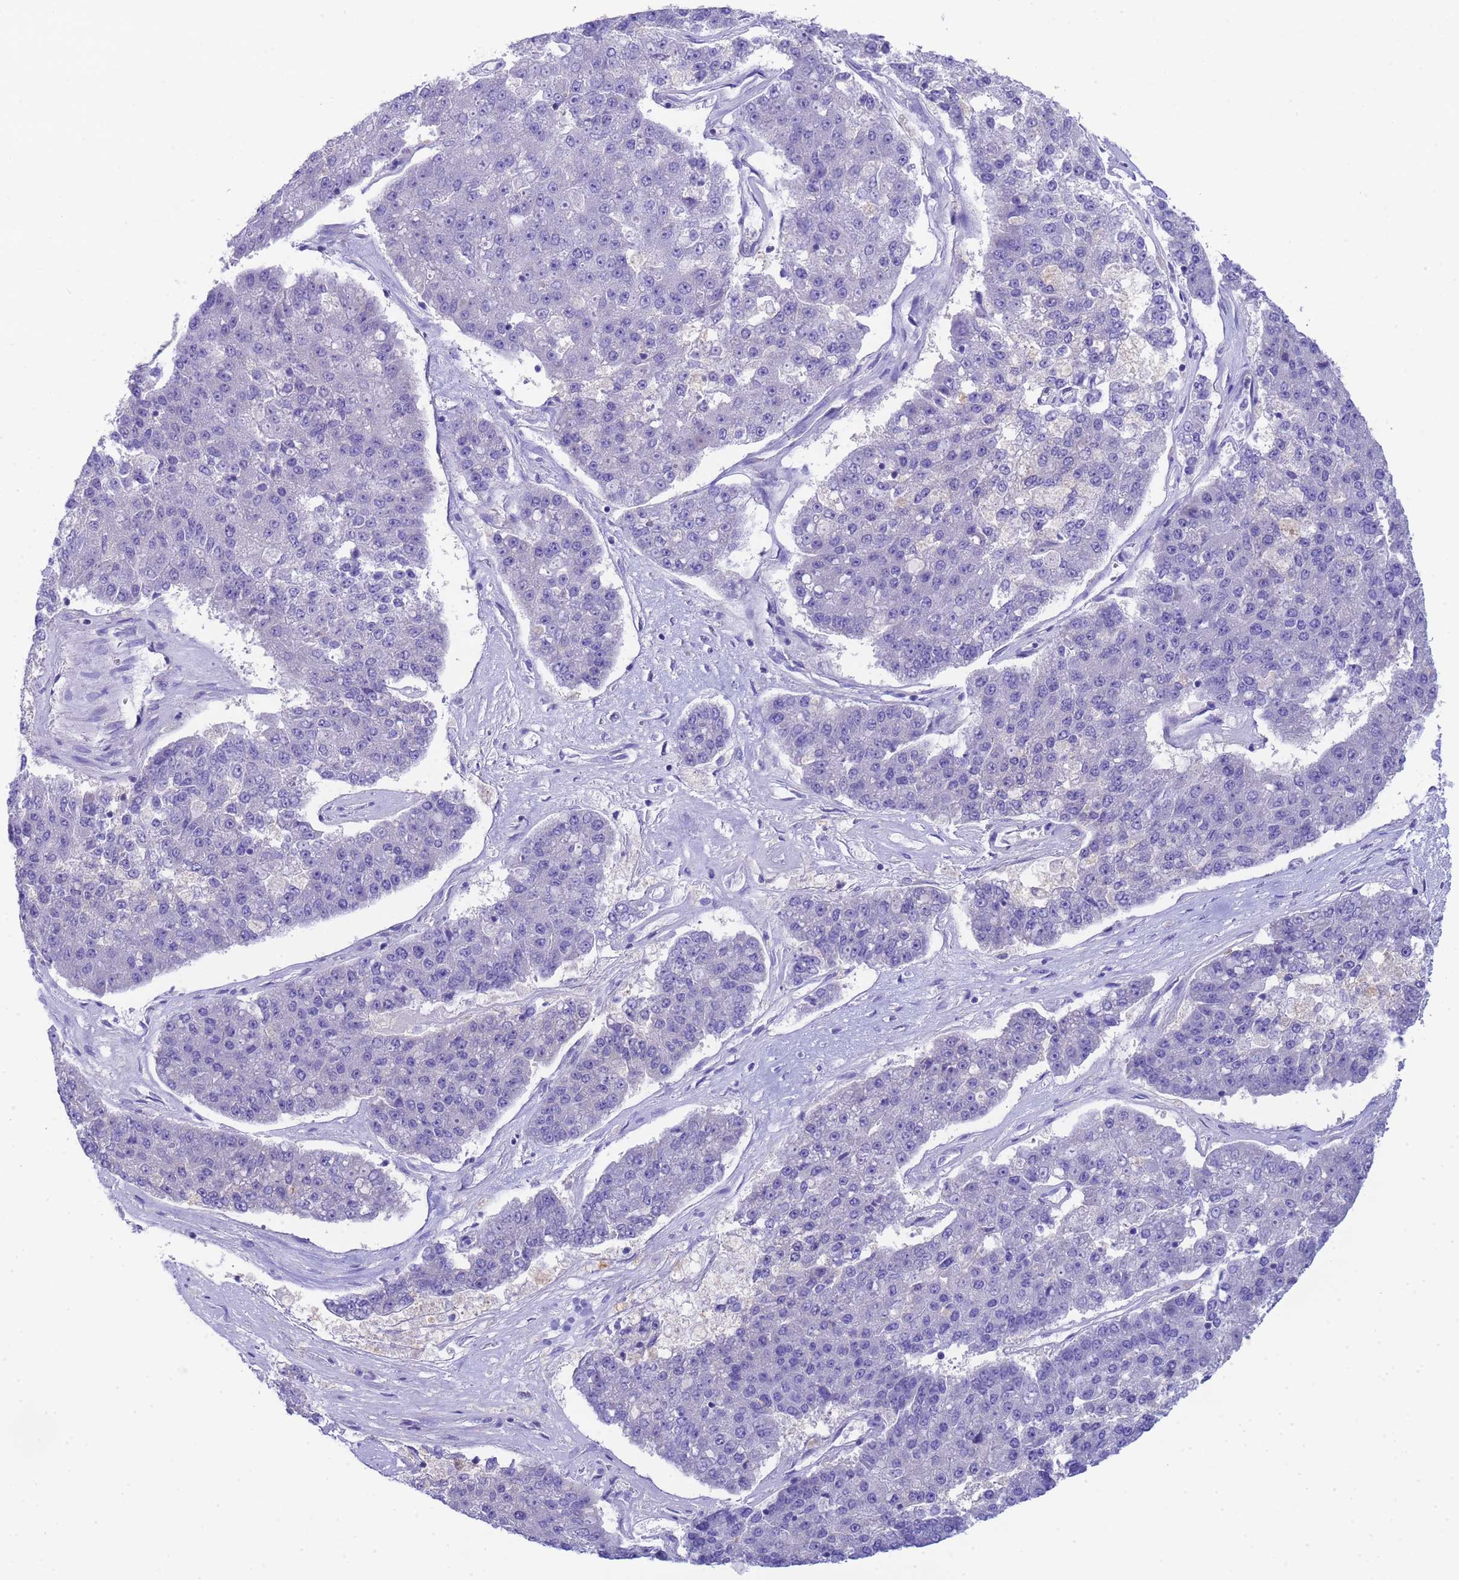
{"staining": {"intensity": "negative", "quantity": "none", "location": "none"}, "tissue": "pancreatic cancer", "cell_type": "Tumor cells", "image_type": "cancer", "snomed": [{"axis": "morphology", "description": "Adenocarcinoma, NOS"}, {"axis": "topography", "description": "Pancreas"}], "caption": "Pancreatic cancer stained for a protein using immunohistochemistry (IHC) displays no staining tumor cells.", "gene": "USP38", "patient": {"sex": "male", "age": 50}}